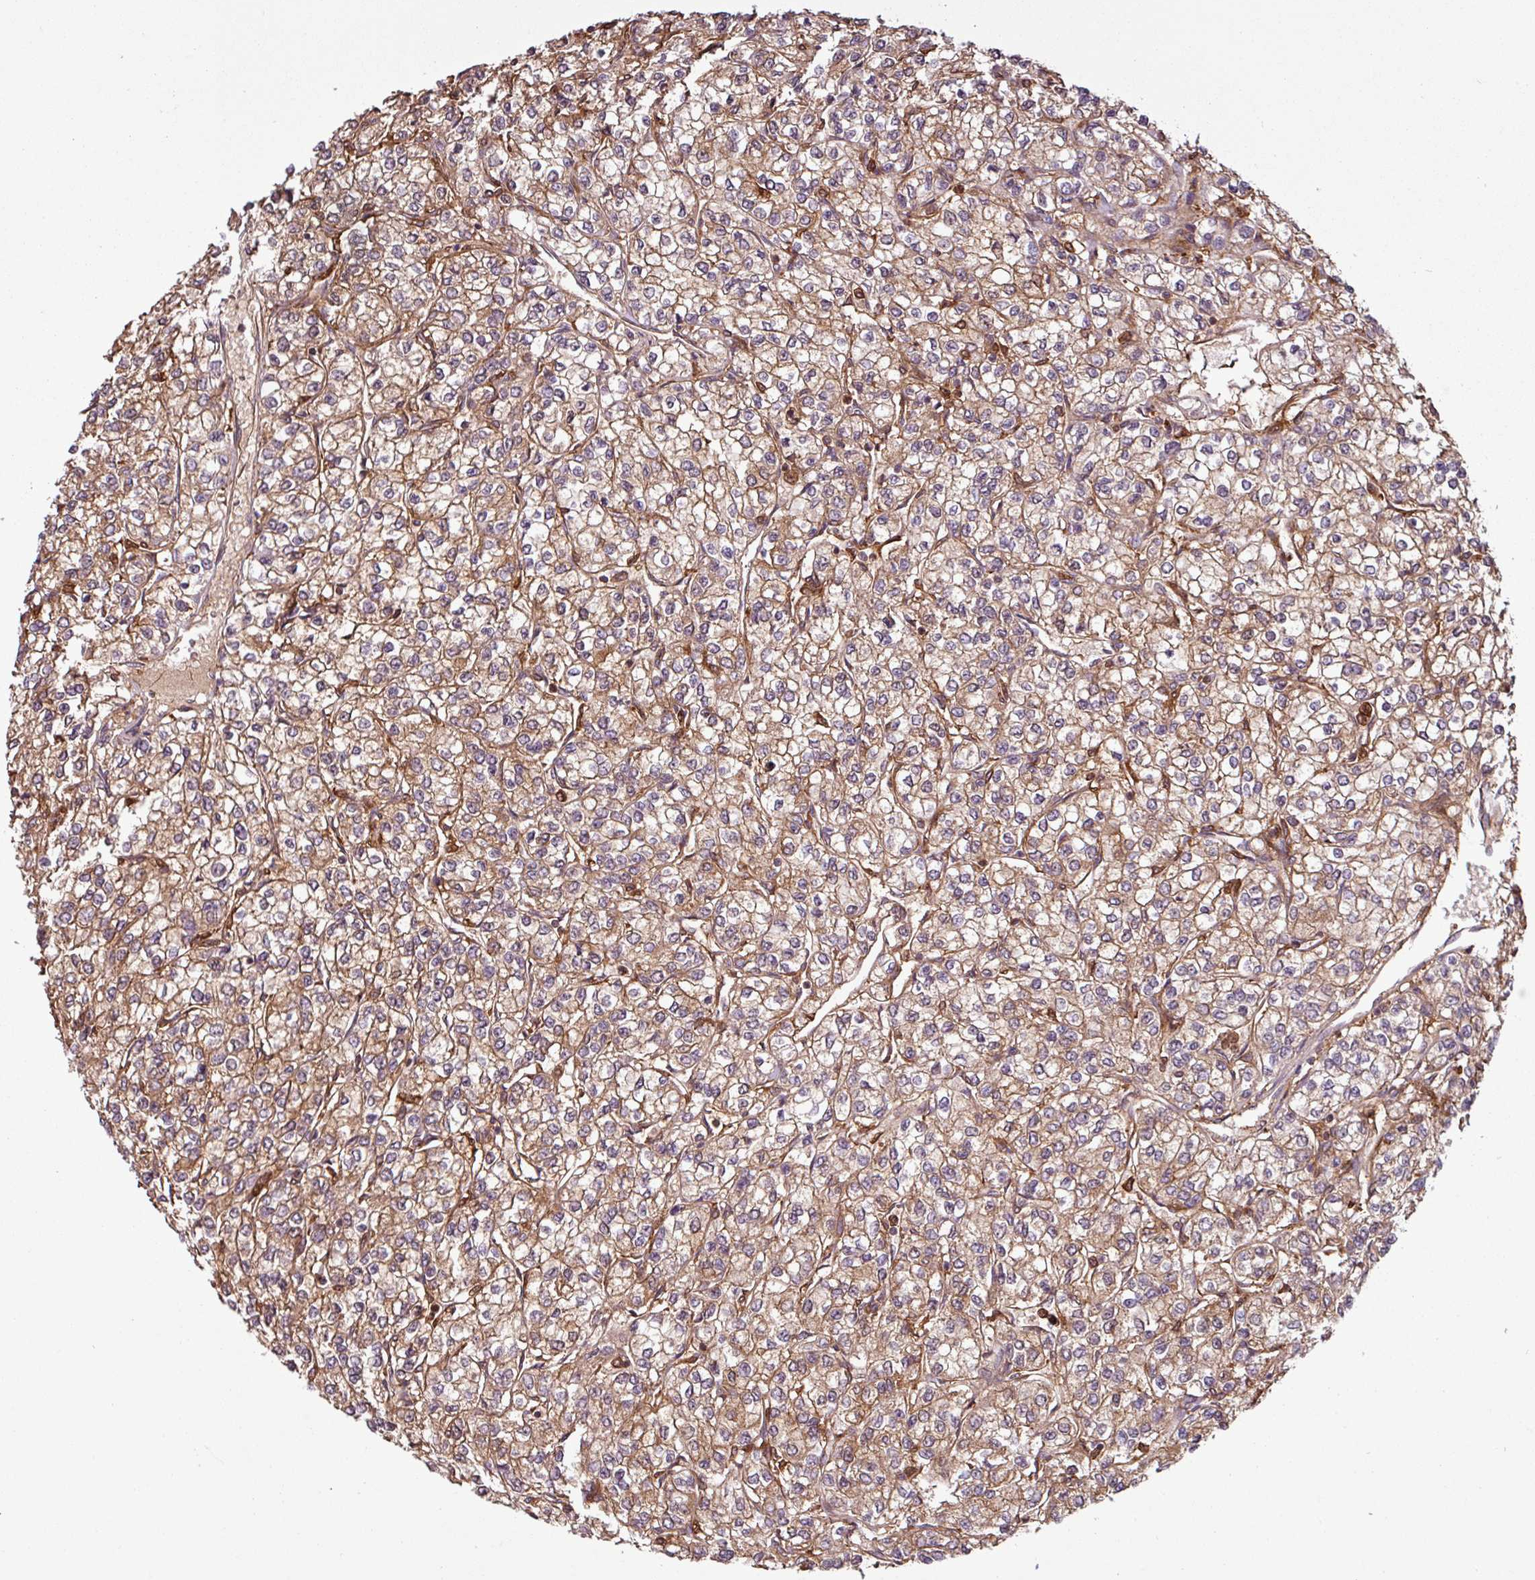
{"staining": {"intensity": "moderate", "quantity": ">75%", "location": "cytoplasmic/membranous"}, "tissue": "renal cancer", "cell_type": "Tumor cells", "image_type": "cancer", "snomed": [{"axis": "morphology", "description": "Adenocarcinoma, NOS"}, {"axis": "topography", "description": "Kidney"}], "caption": "A high-resolution photomicrograph shows immunohistochemistry (IHC) staining of renal cancer, which demonstrates moderate cytoplasmic/membranous expression in about >75% of tumor cells.", "gene": "SH3BGRL", "patient": {"sex": "male", "age": 80}}